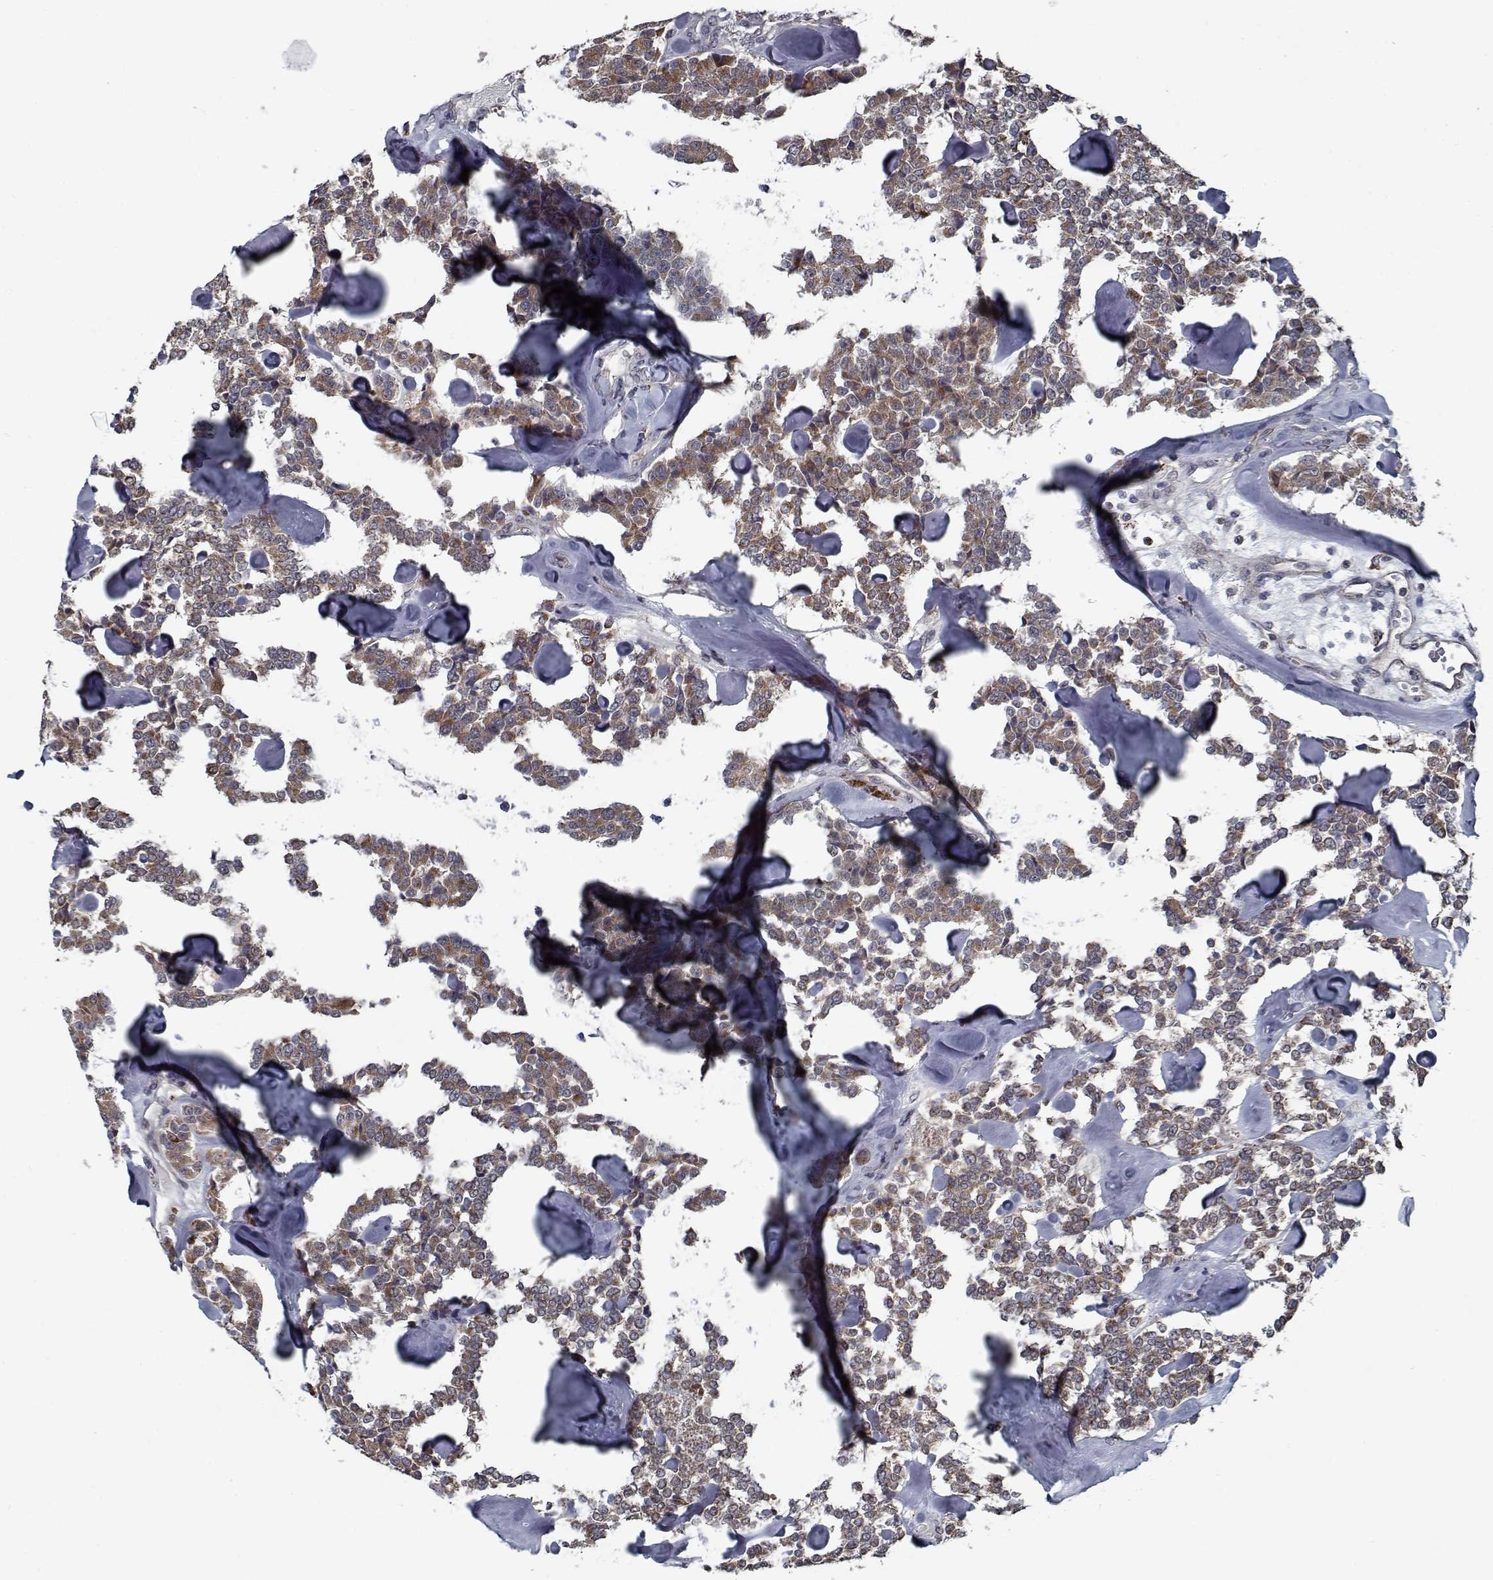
{"staining": {"intensity": "moderate", "quantity": ">75%", "location": "cytoplasmic/membranous"}, "tissue": "carcinoid", "cell_type": "Tumor cells", "image_type": "cancer", "snomed": [{"axis": "morphology", "description": "Carcinoid, malignant, NOS"}, {"axis": "topography", "description": "Pancreas"}], "caption": "Moderate cytoplasmic/membranous protein staining is identified in approximately >75% of tumor cells in carcinoid.", "gene": "NLK", "patient": {"sex": "male", "age": 41}}